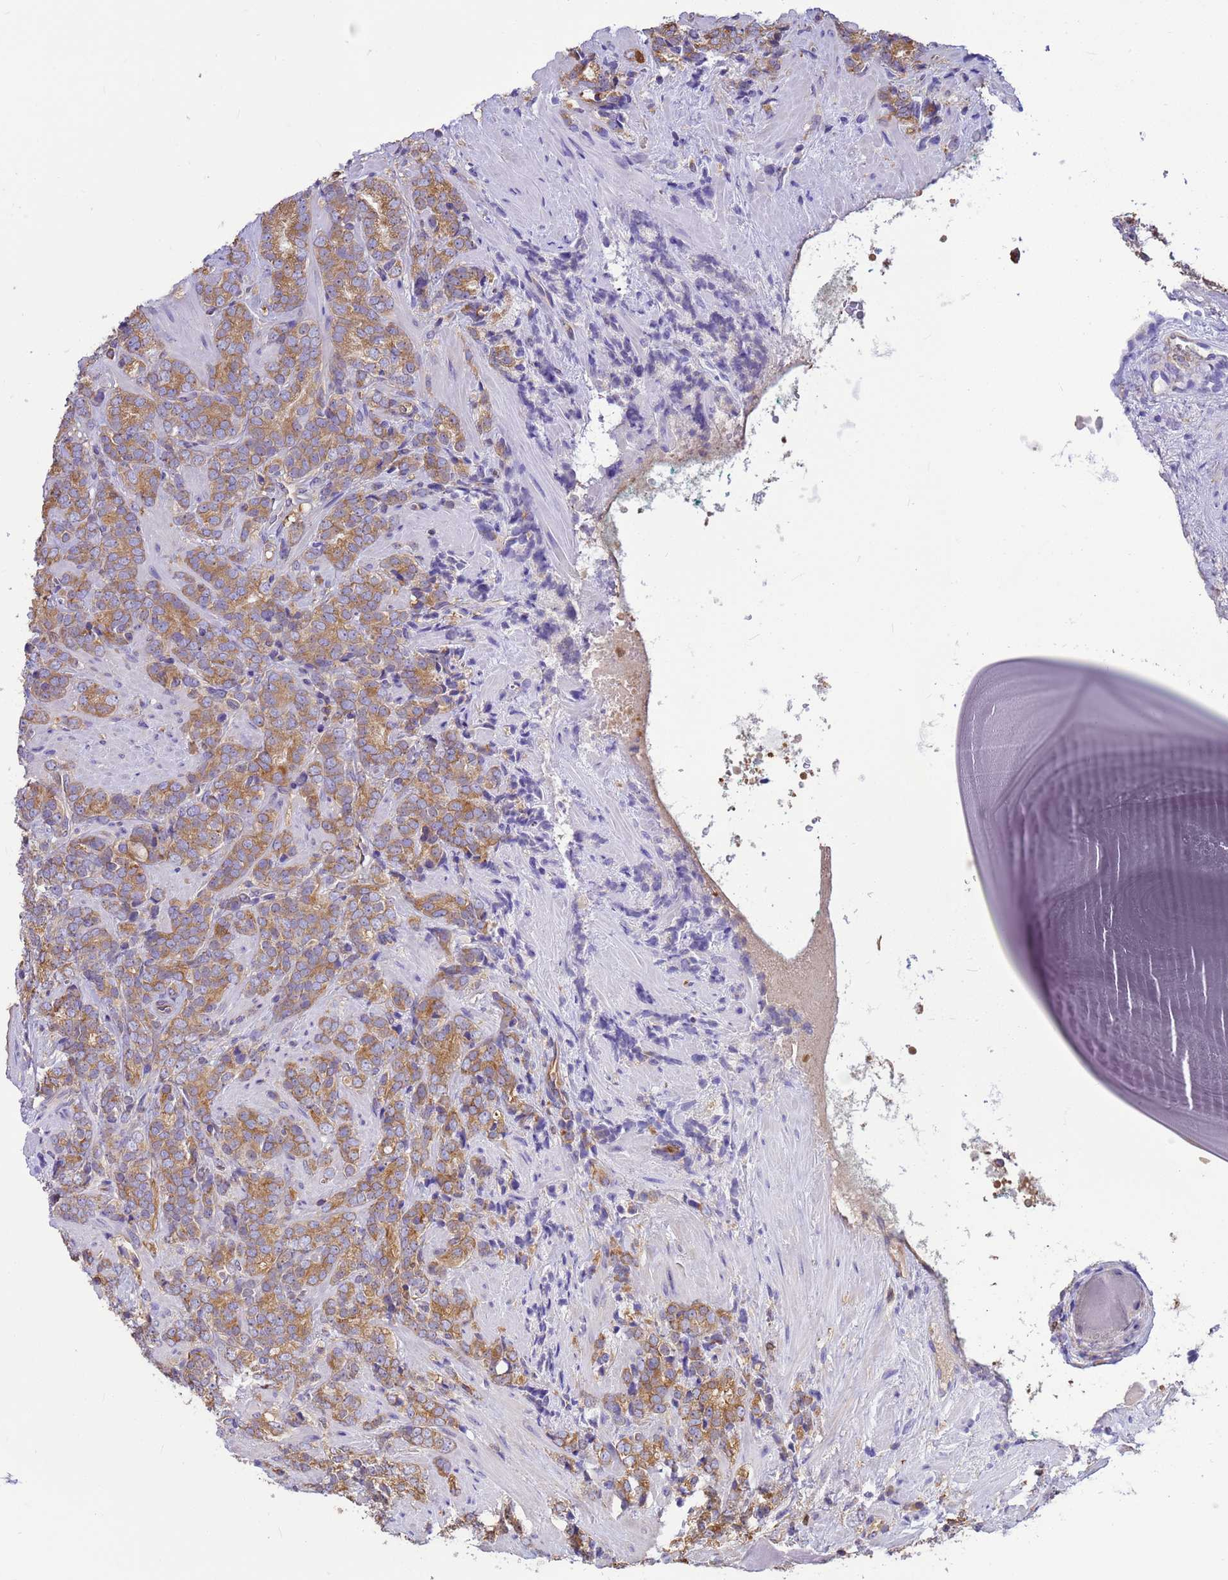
{"staining": {"intensity": "moderate", "quantity": ">75%", "location": "cytoplasmic/membranous"}, "tissue": "prostate cancer", "cell_type": "Tumor cells", "image_type": "cancer", "snomed": [{"axis": "morphology", "description": "Adenocarcinoma, High grade"}, {"axis": "topography", "description": "Prostate"}], "caption": "Prostate high-grade adenocarcinoma stained for a protein (brown) shows moderate cytoplasmic/membranous positive staining in about >75% of tumor cells.", "gene": "TUBB1", "patient": {"sex": "male", "age": 64}}